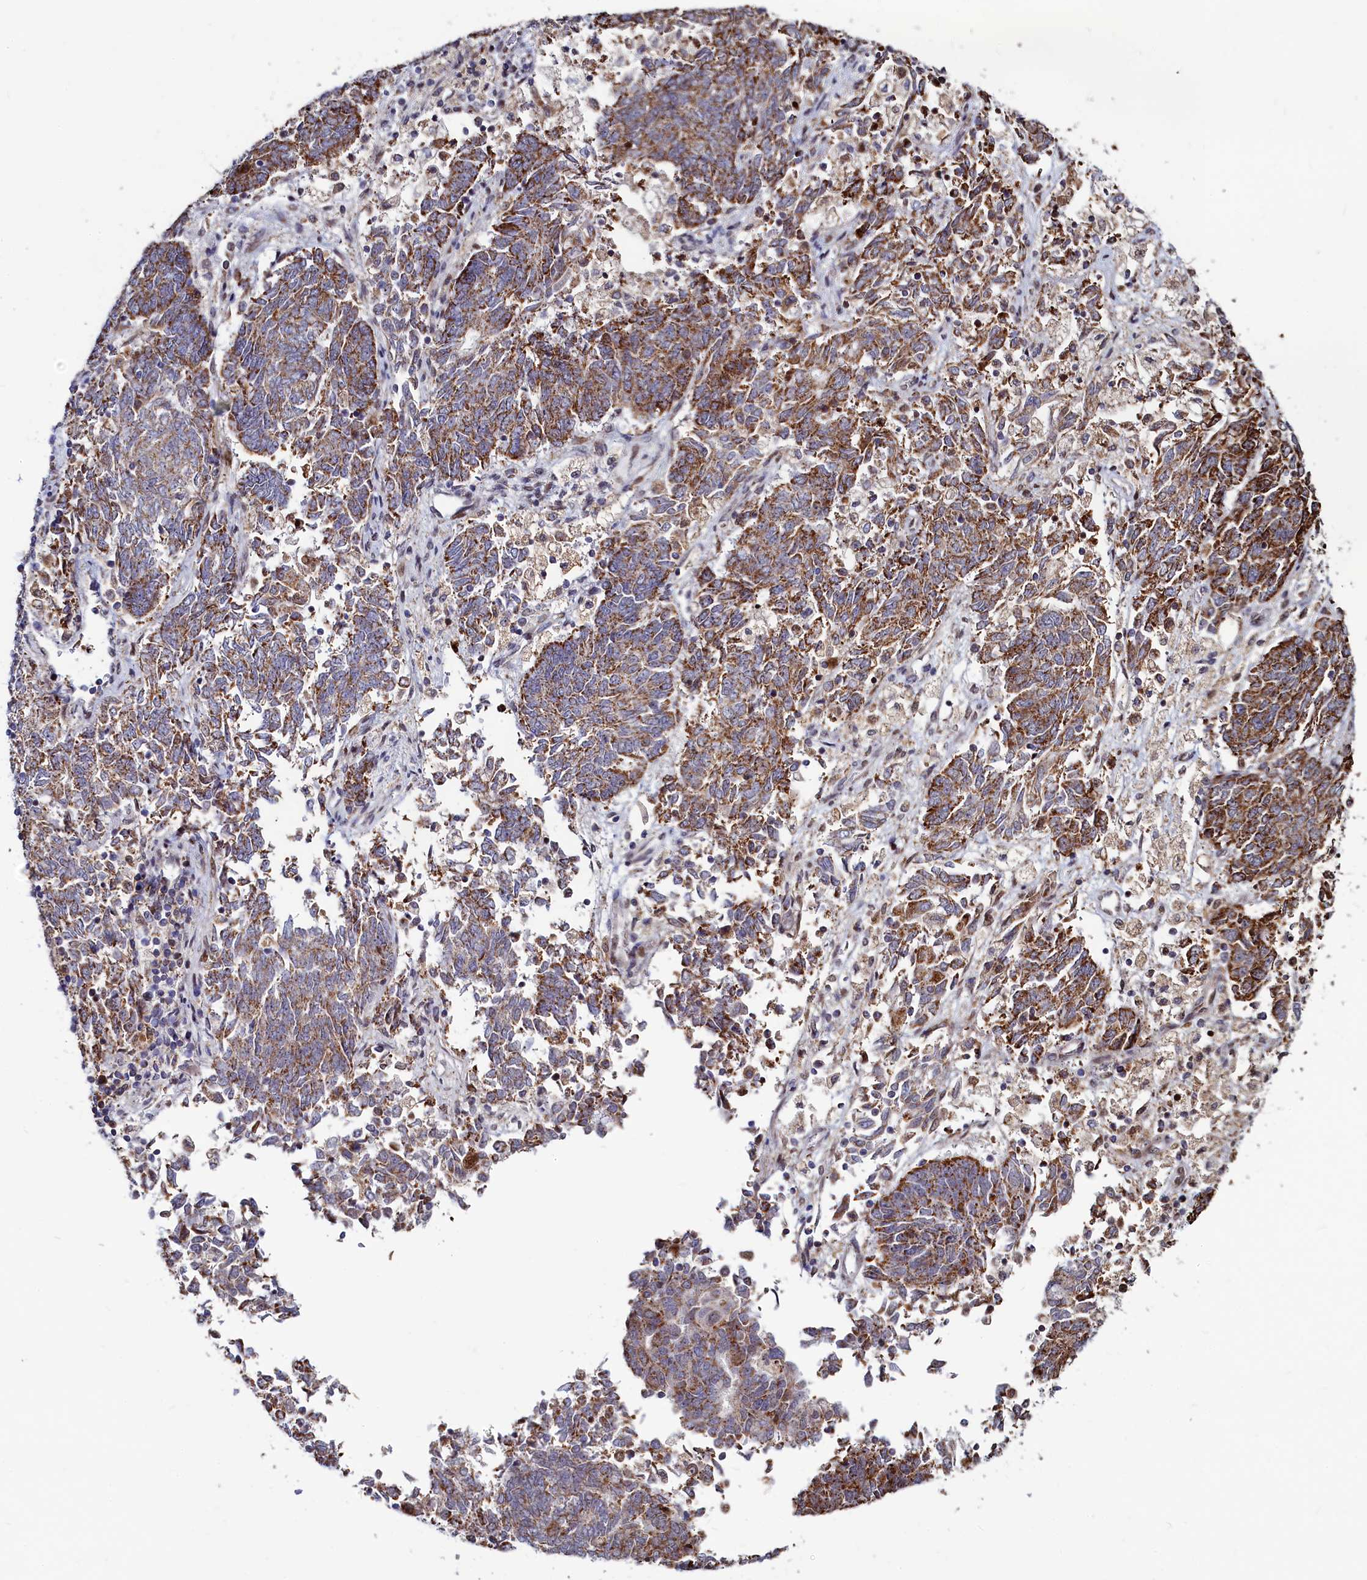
{"staining": {"intensity": "moderate", "quantity": ">75%", "location": "cytoplasmic/membranous"}, "tissue": "endometrial cancer", "cell_type": "Tumor cells", "image_type": "cancer", "snomed": [{"axis": "morphology", "description": "Adenocarcinoma, NOS"}, {"axis": "topography", "description": "Endometrium"}], "caption": "High-power microscopy captured an IHC image of endometrial adenocarcinoma, revealing moderate cytoplasmic/membranous expression in approximately >75% of tumor cells.", "gene": "HDGFL3", "patient": {"sex": "female", "age": 80}}